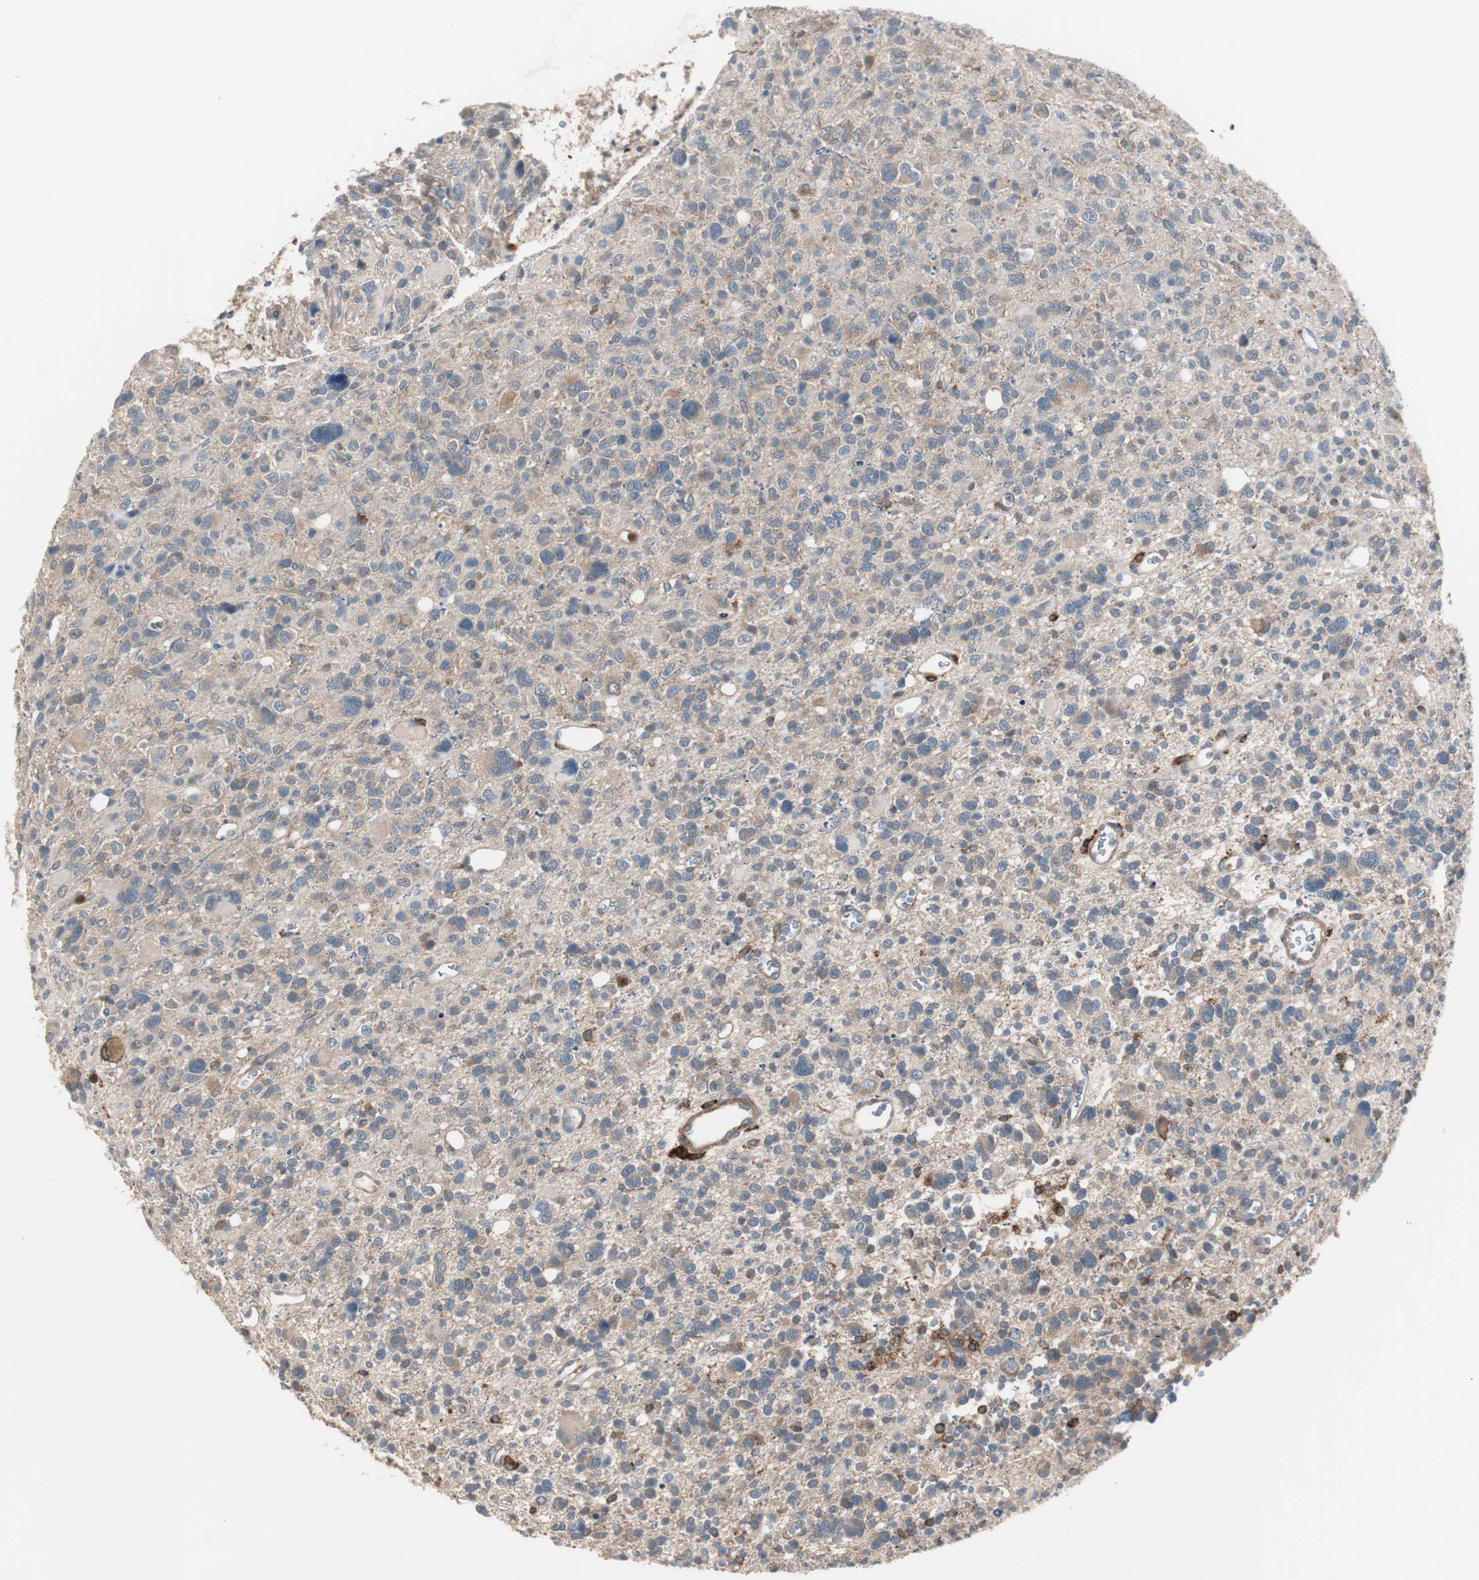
{"staining": {"intensity": "moderate", "quantity": ">75%", "location": "cytoplasmic/membranous"}, "tissue": "glioma", "cell_type": "Tumor cells", "image_type": "cancer", "snomed": [{"axis": "morphology", "description": "Glioma, malignant, High grade"}, {"axis": "topography", "description": "Brain"}], "caption": "Moderate cytoplasmic/membranous positivity is seen in approximately >75% of tumor cells in malignant high-grade glioma. (Brightfield microscopy of DAB IHC at high magnification).", "gene": "STAB1", "patient": {"sex": "male", "age": 48}}